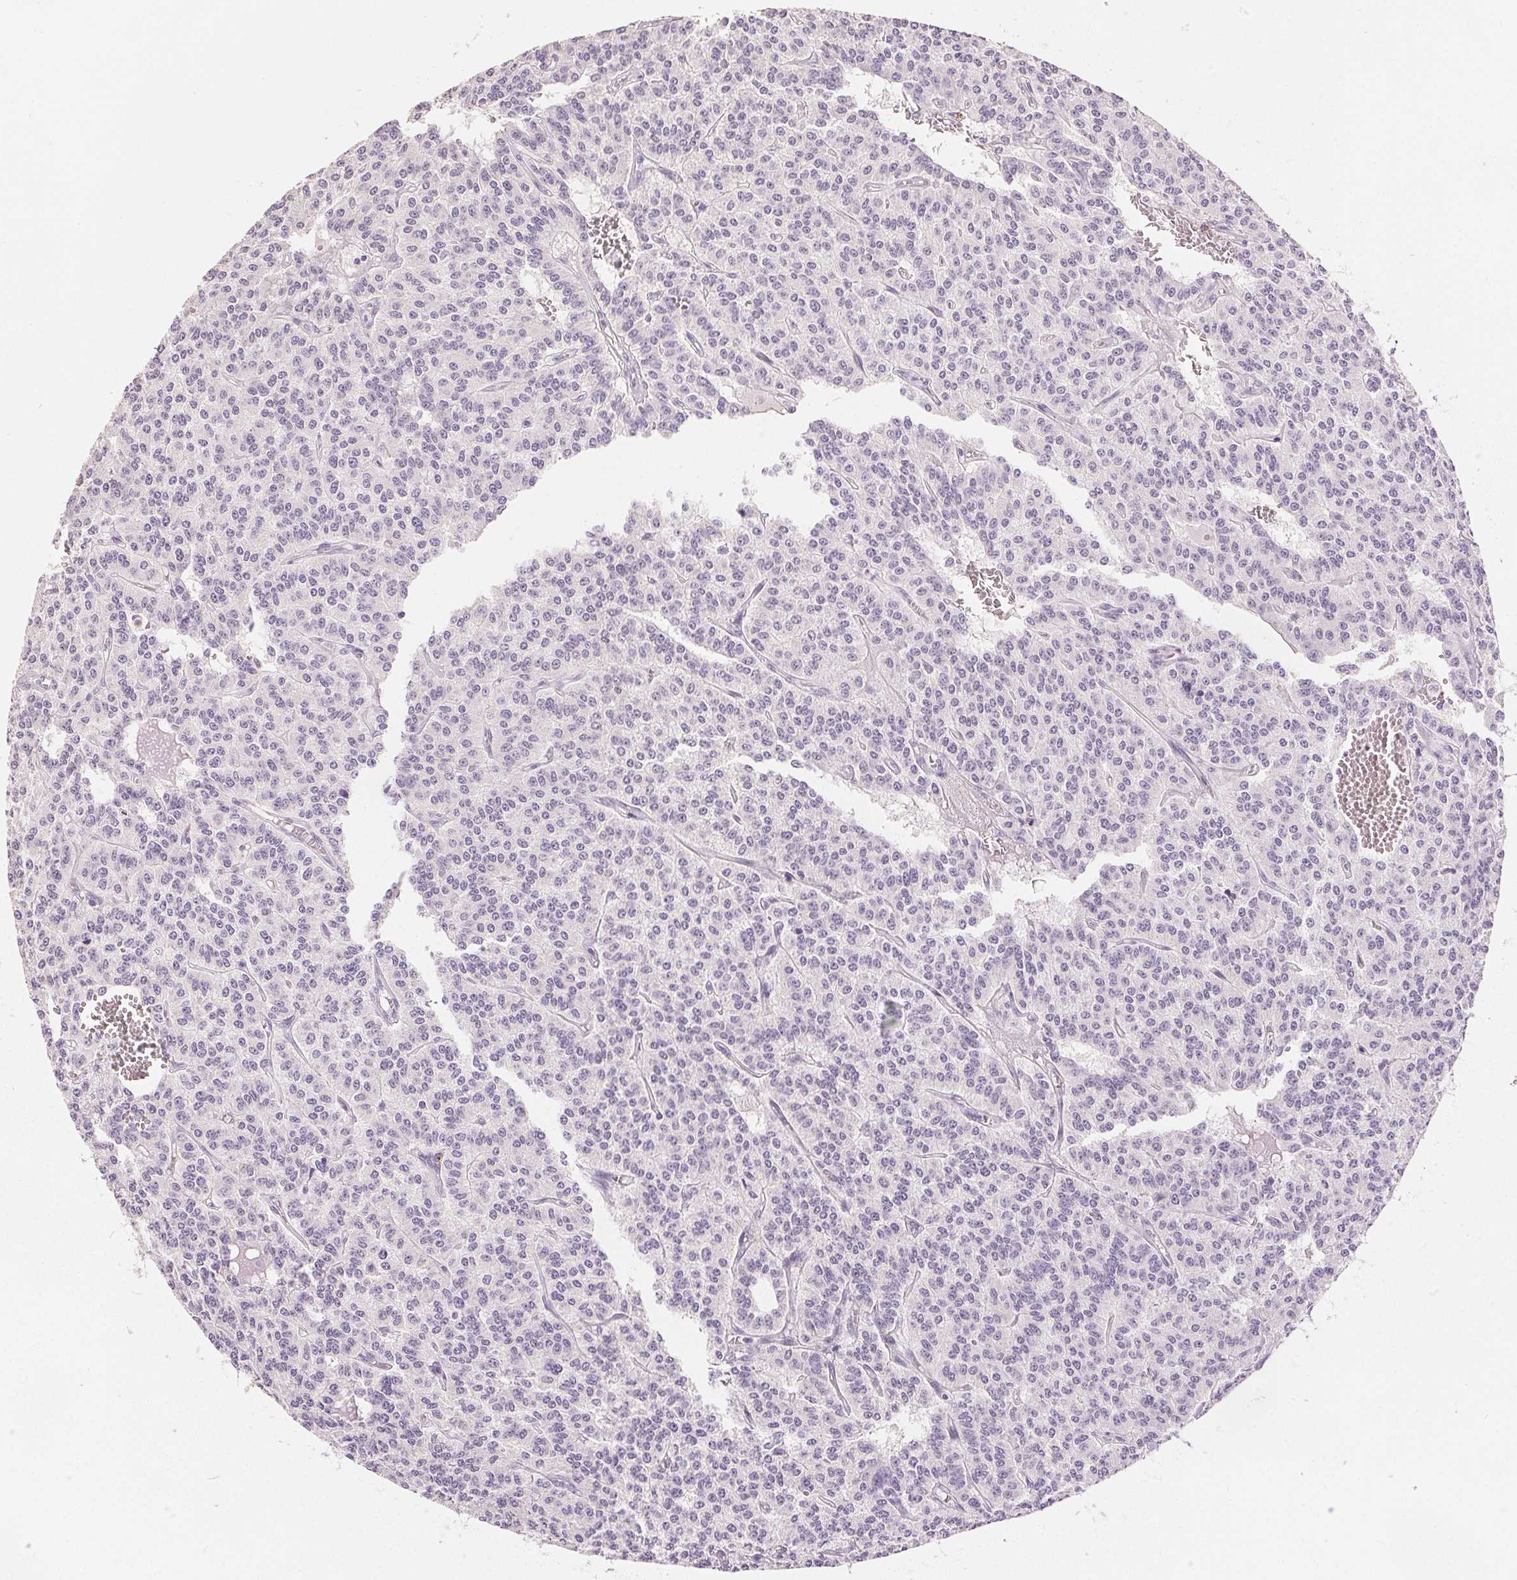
{"staining": {"intensity": "negative", "quantity": "none", "location": "none"}, "tissue": "carcinoid", "cell_type": "Tumor cells", "image_type": "cancer", "snomed": [{"axis": "morphology", "description": "Carcinoid, malignant, NOS"}, {"axis": "topography", "description": "Lung"}], "caption": "IHC micrograph of neoplastic tissue: carcinoid stained with DAB displays no significant protein positivity in tumor cells. (Stains: DAB immunohistochemistry (IHC) with hematoxylin counter stain, Microscopy: brightfield microscopy at high magnification).", "gene": "CA12", "patient": {"sex": "female", "age": 71}}